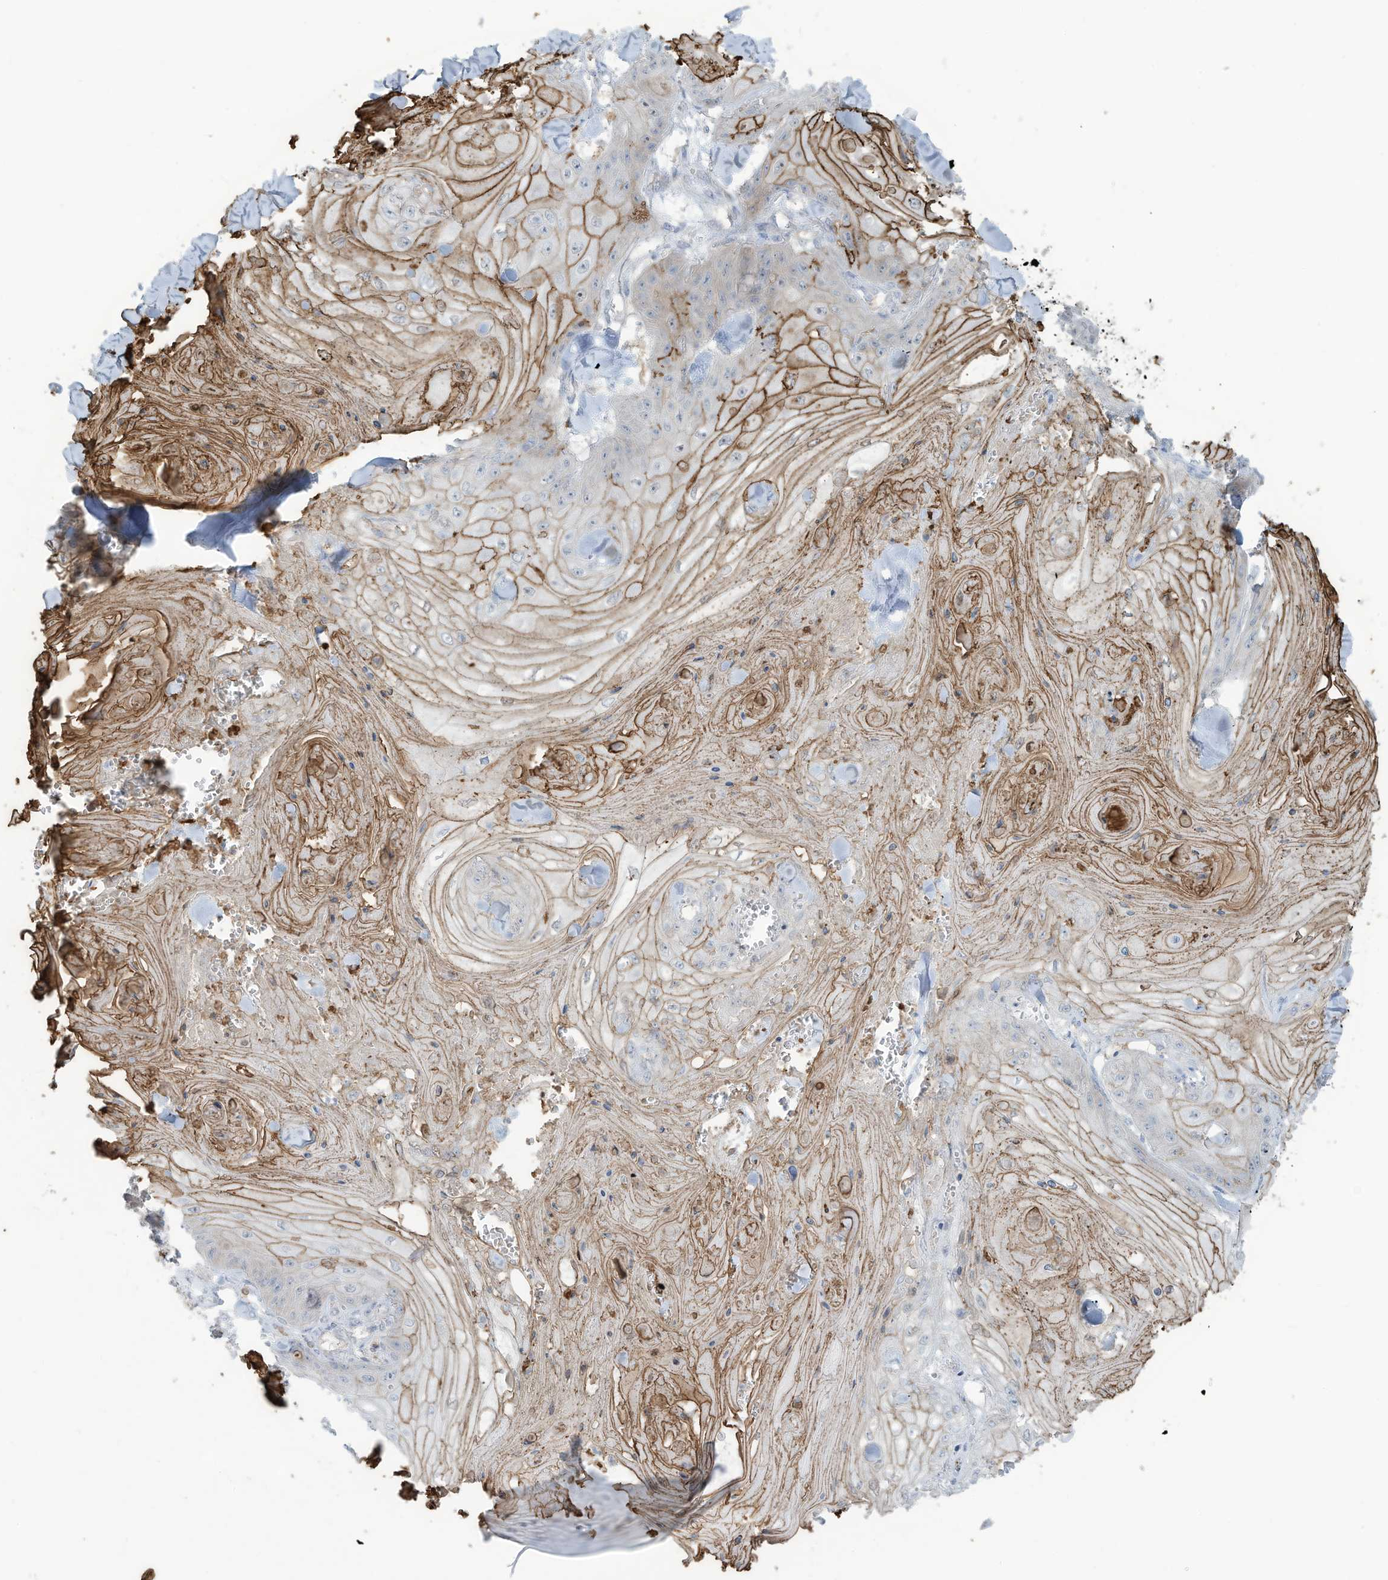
{"staining": {"intensity": "moderate", "quantity": "<25%", "location": "cytoplasmic/membranous"}, "tissue": "skin cancer", "cell_type": "Tumor cells", "image_type": "cancer", "snomed": [{"axis": "morphology", "description": "Squamous cell carcinoma, NOS"}, {"axis": "topography", "description": "Skin"}], "caption": "Immunohistochemical staining of human skin squamous cell carcinoma exhibits moderate cytoplasmic/membranous protein positivity in approximately <25% of tumor cells.", "gene": "NOTO", "patient": {"sex": "male", "age": 74}}